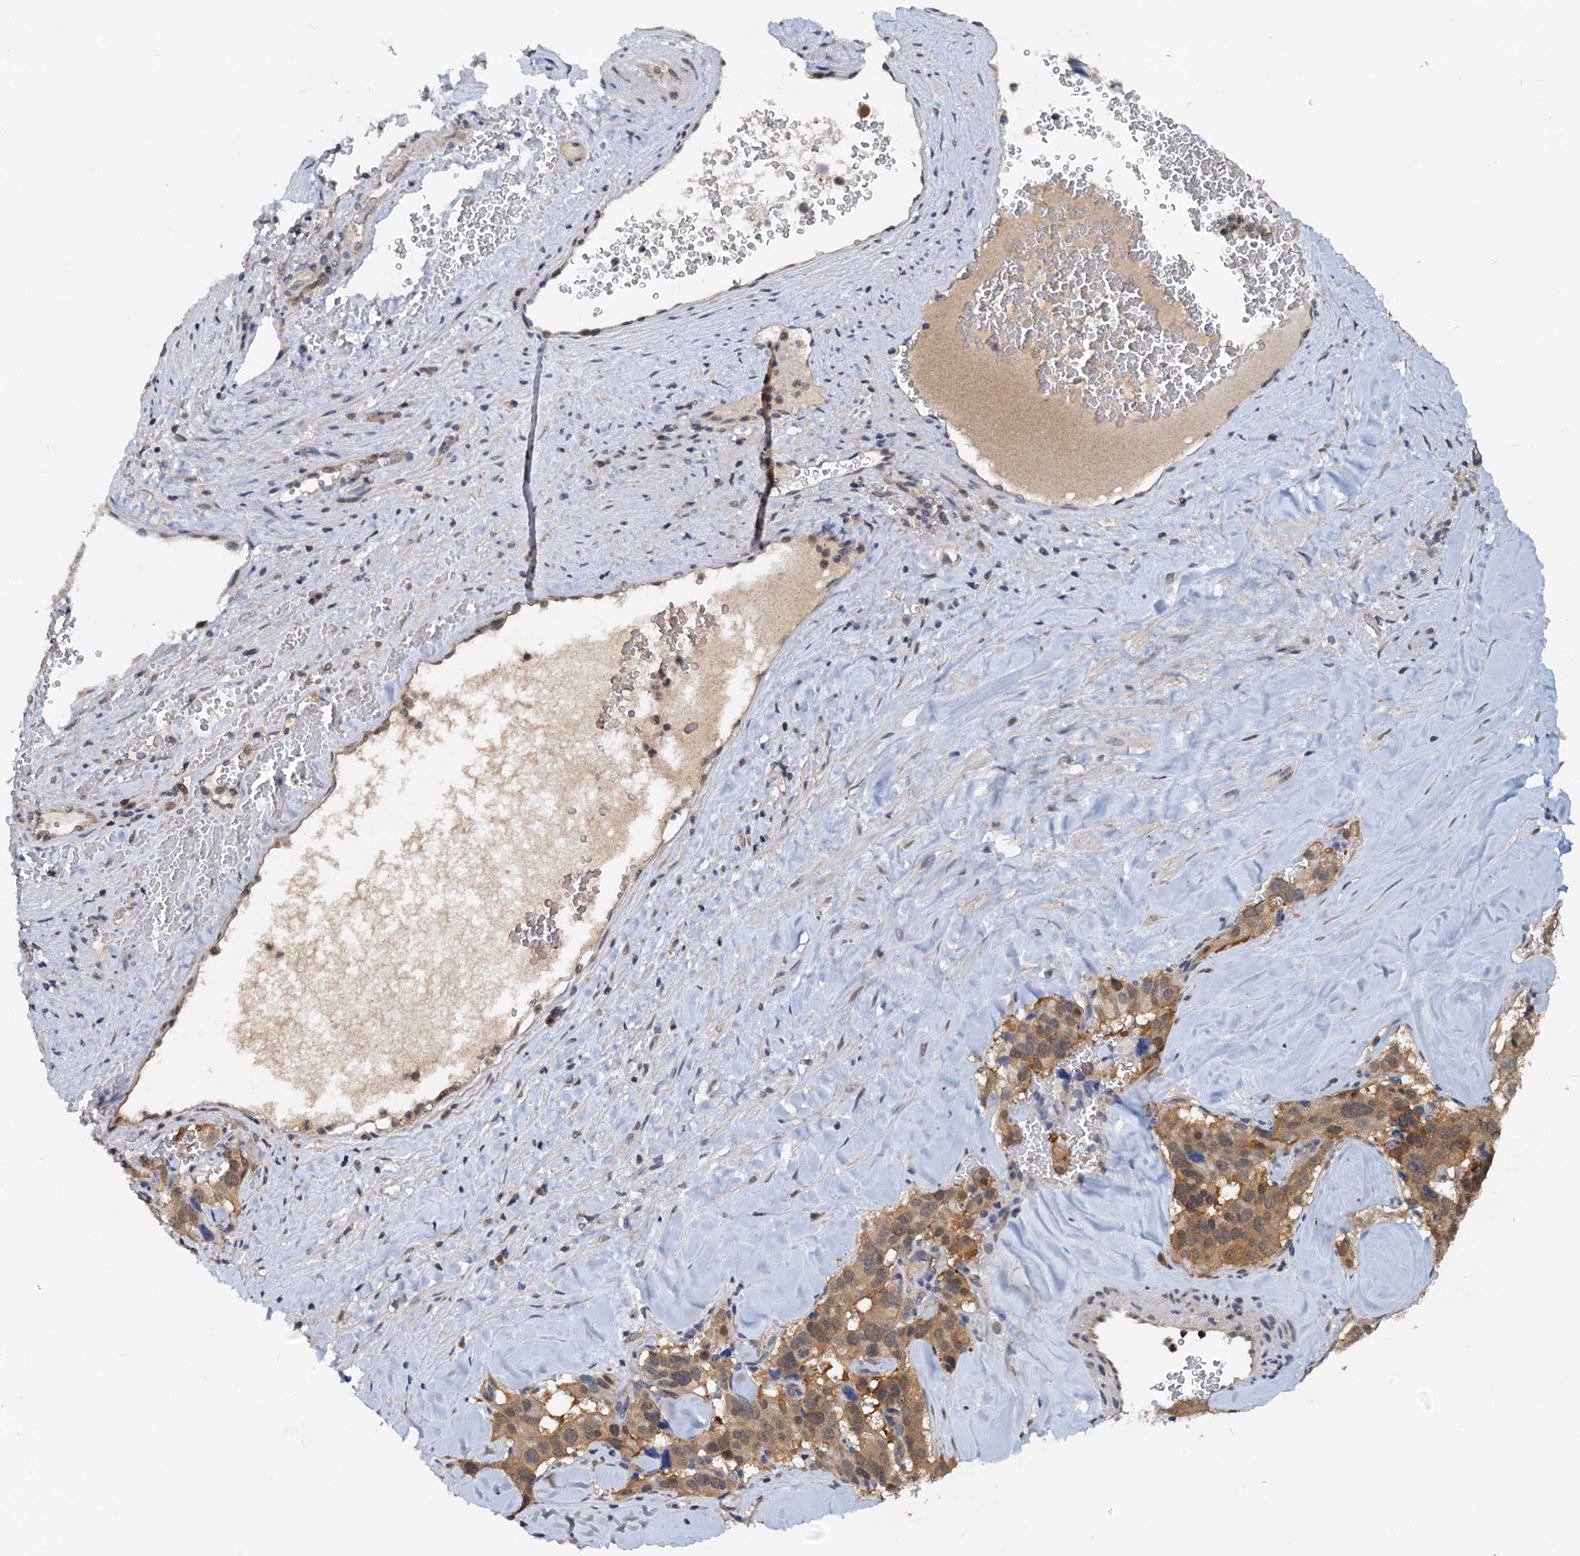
{"staining": {"intensity": "moderate", "quantity": ">75%", "location": "cytoplasmic/membranous"}, "tissue": "pancreatic cancer", "cell_type": "Tumor cells", "image_type": "cancer", "snomed": [{"axis": "morphology", "description": "Adenocarcinoma, NOS"}, {"axis": "topography", "description": "Pancreas"}], "caption": "The photomicrograph demonstrates a brown stain indicating the presence of a protein in the cytoplasmic/membranous of tumor cells in adenocarcinoma (pancreatic). The staining was performed using DAB (3,3'-diaminobenzidine) to visualize the protein expression in brown, while the nuclei were stained in blue with hematoxylin (Magnification: 20x).", "gene": "PTGES3", "patient": {"sex": "male", "age": 65}}